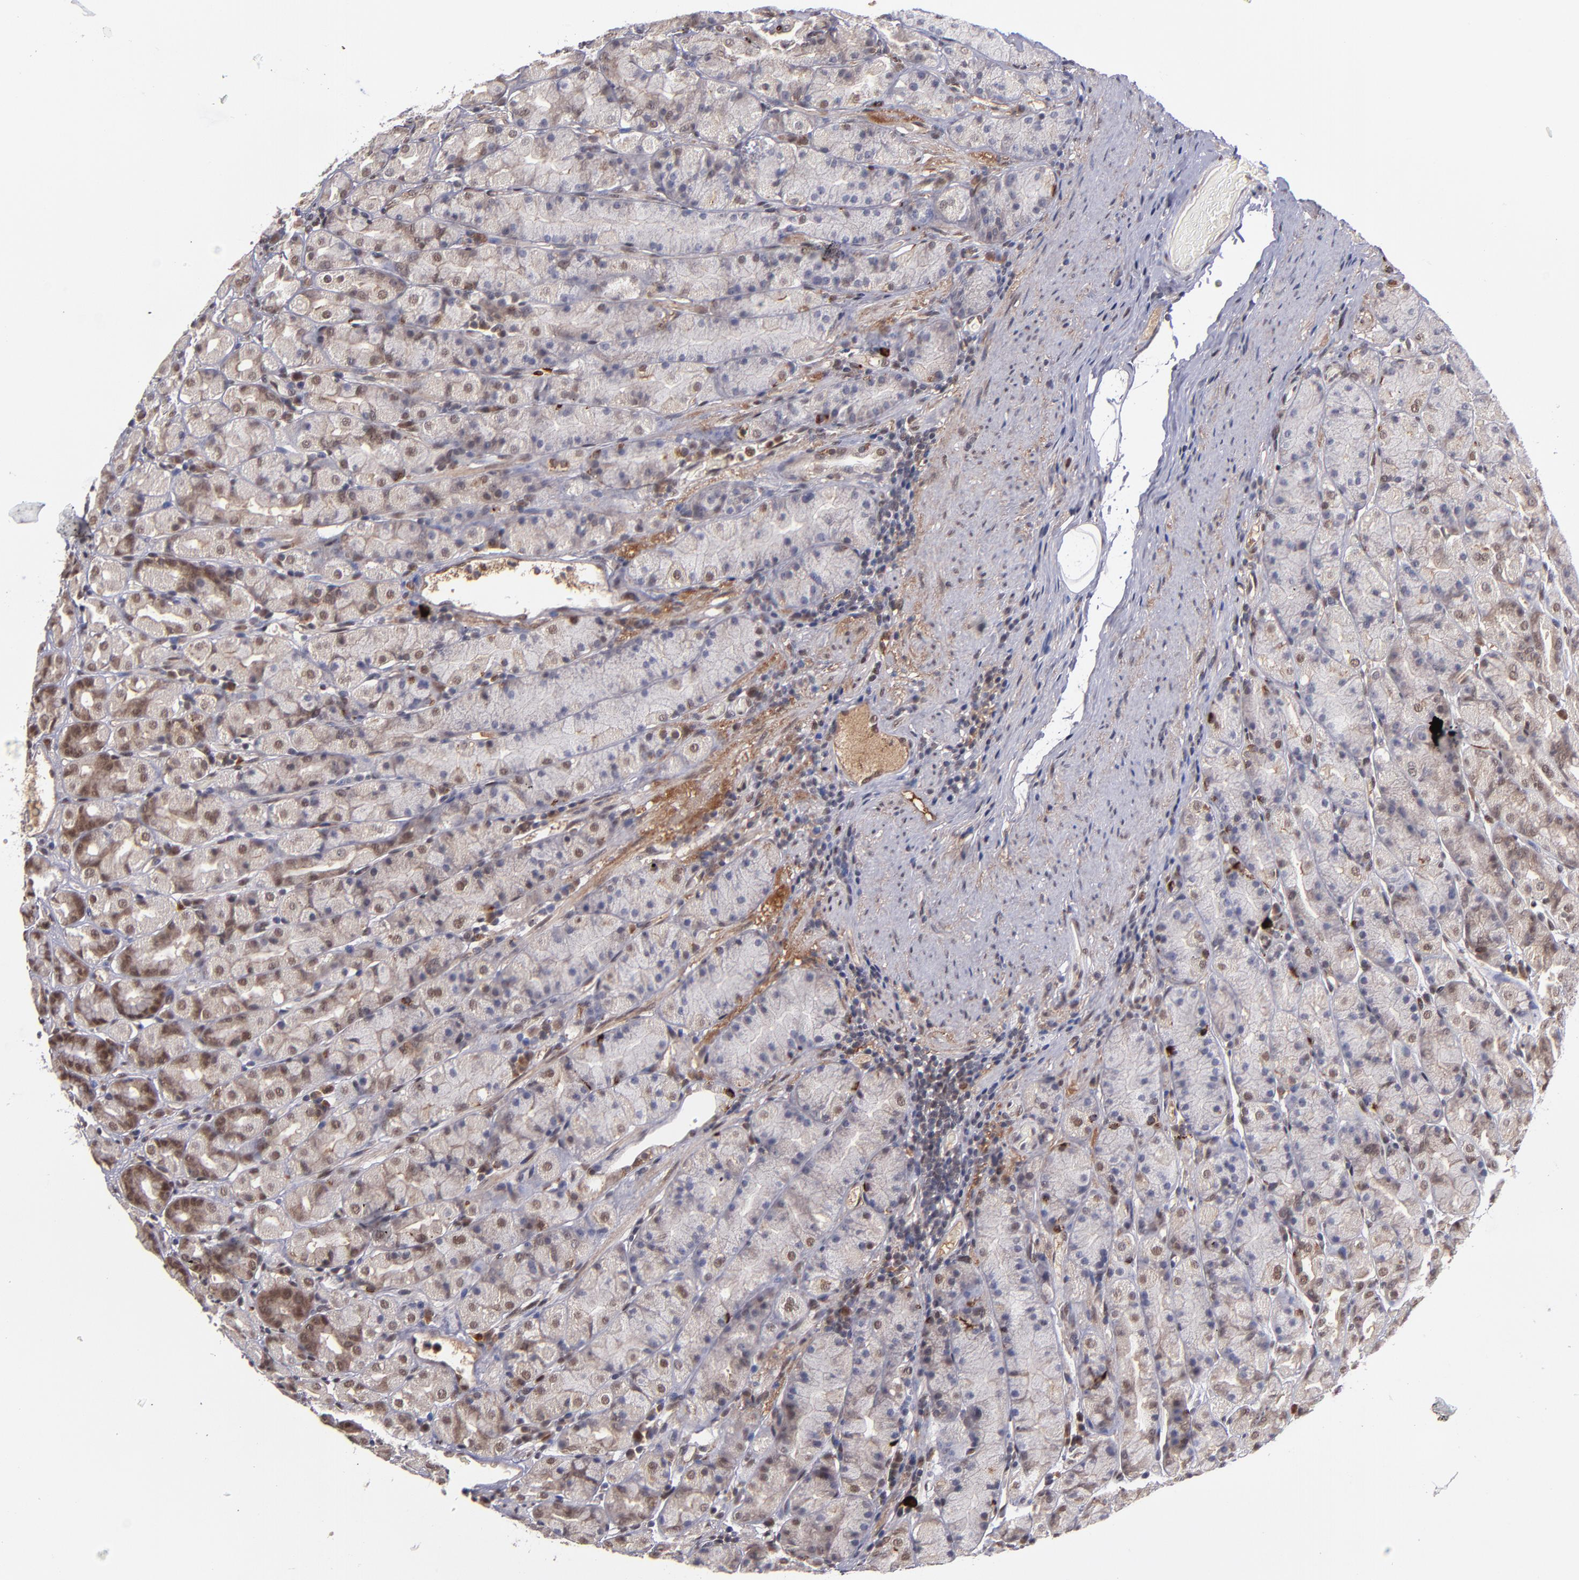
{"staining": {"intensity": "moderate", "quantity": "25%-75%", "location": "cytoplasmic/membranous,nuclear"}, "tissue": "stomach", "cell_type": "Glandular cells", "image_type": "normal", "snomed": [{"axis": "morphology", "description": "Normal tissue, NOS"}, {"axis": "topography", "description": "Stomach, upper"}], "caption": "The immunohistochemical stain highlights moderate cytoplasmic/membranous,nuclear positivity in glandular cells of unremarkable stomach.", "gene": "EP300", "patient": {"sex": "male", "age": 68}}